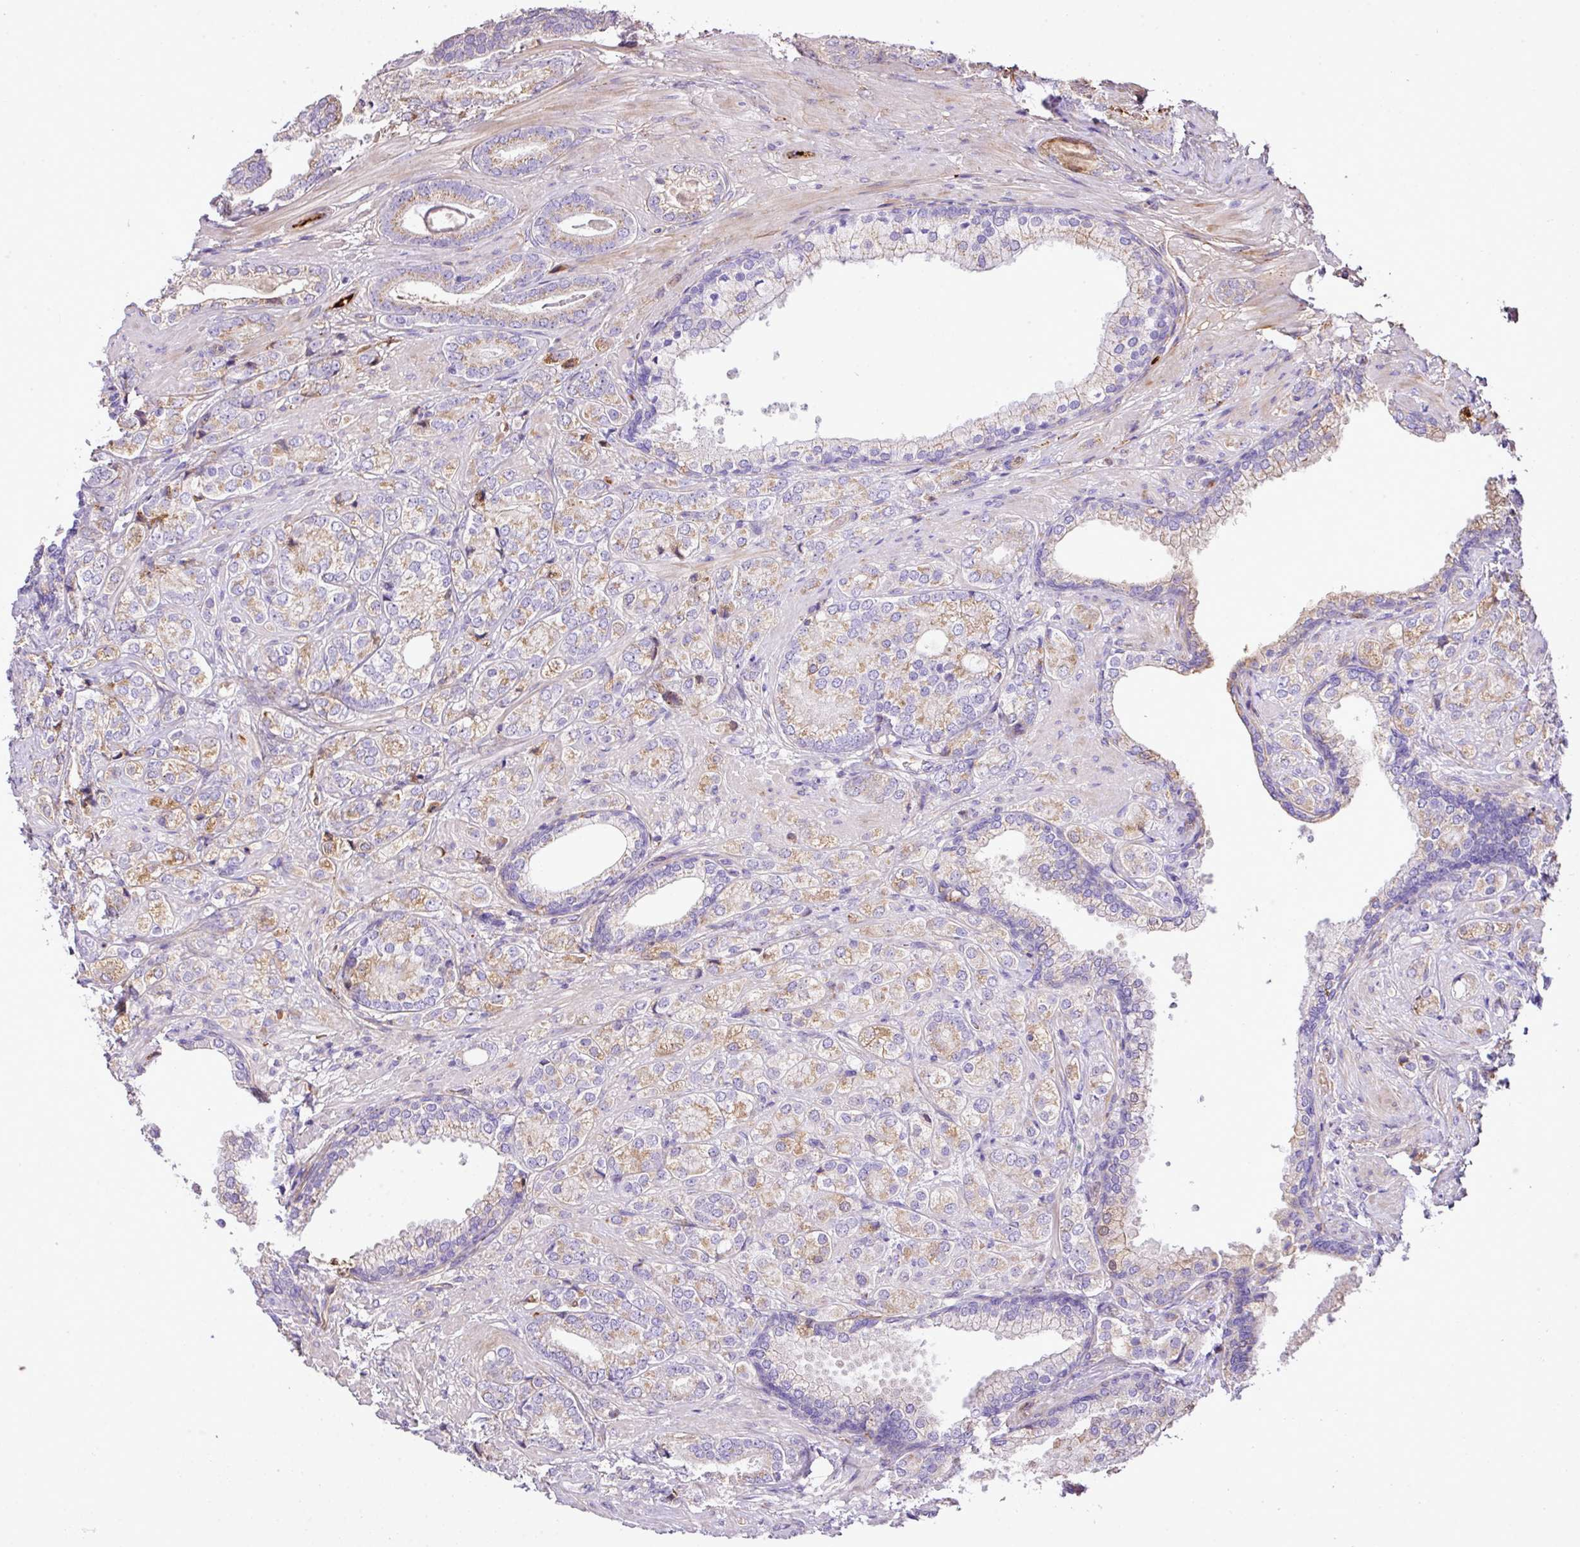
{"staining": {"intensity": "weak", "quantity": "25%-75%", "location": "cytoplasmic/membranous"}, "tissue": "prostate cancer", "cell_type": "Tumor cells", "image_type": "cancer", "snomed": [{"axis": "morphology", "description": "Adenocarcinoma, High grade"}, {"axis": "topography", "description": "Prostate"}], "caption": "Approximately 25%-75% of tumor cells in human prostate high-grade adenocarcinoma exhibit weak cytoplasmic/membranous protein positivity as visualized by brown immunohistochemical staining.", "gene": "CTXN2", "patient": {"sex": "male", "age": 60}}